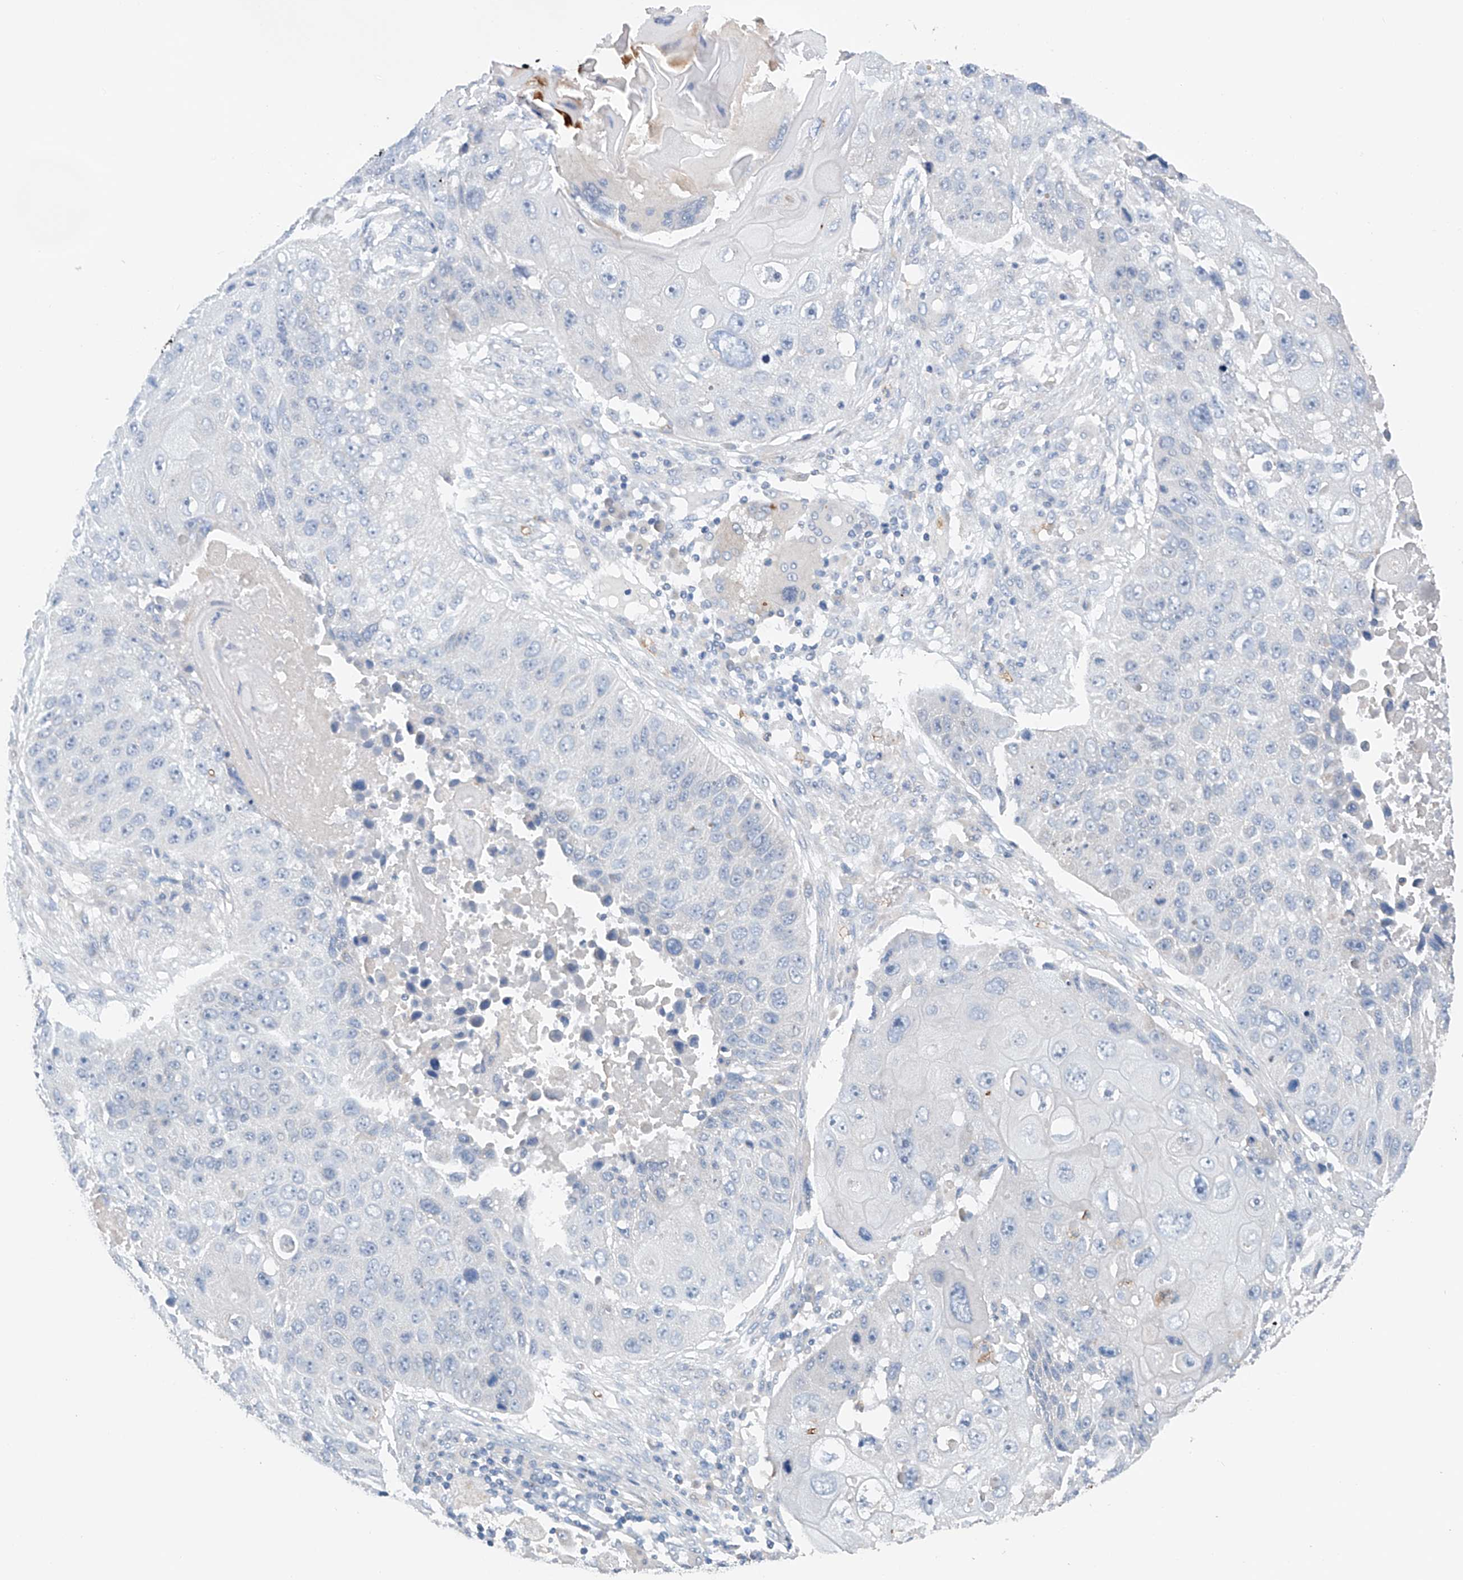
{"staining": {"intensity": "negative", "quantity": "none", "location": "none"}, "tissue": "lung cancer", "cell_type": "Tumor cells", "image_type": "cancer", "snomed": [{"axis": "morphology", "description": "Squamous cell carcinoma, NOS"}, {"axis": "topography", "description": "Lung"}], "caption": "Immunohistochemistry micrograph of human squamous cell carcinoma (lung) stained for a protein (brown), which displays no positivity in tumor cells.", "gene": "GPC4", "patient": {"sex": "male", "age": 61}}